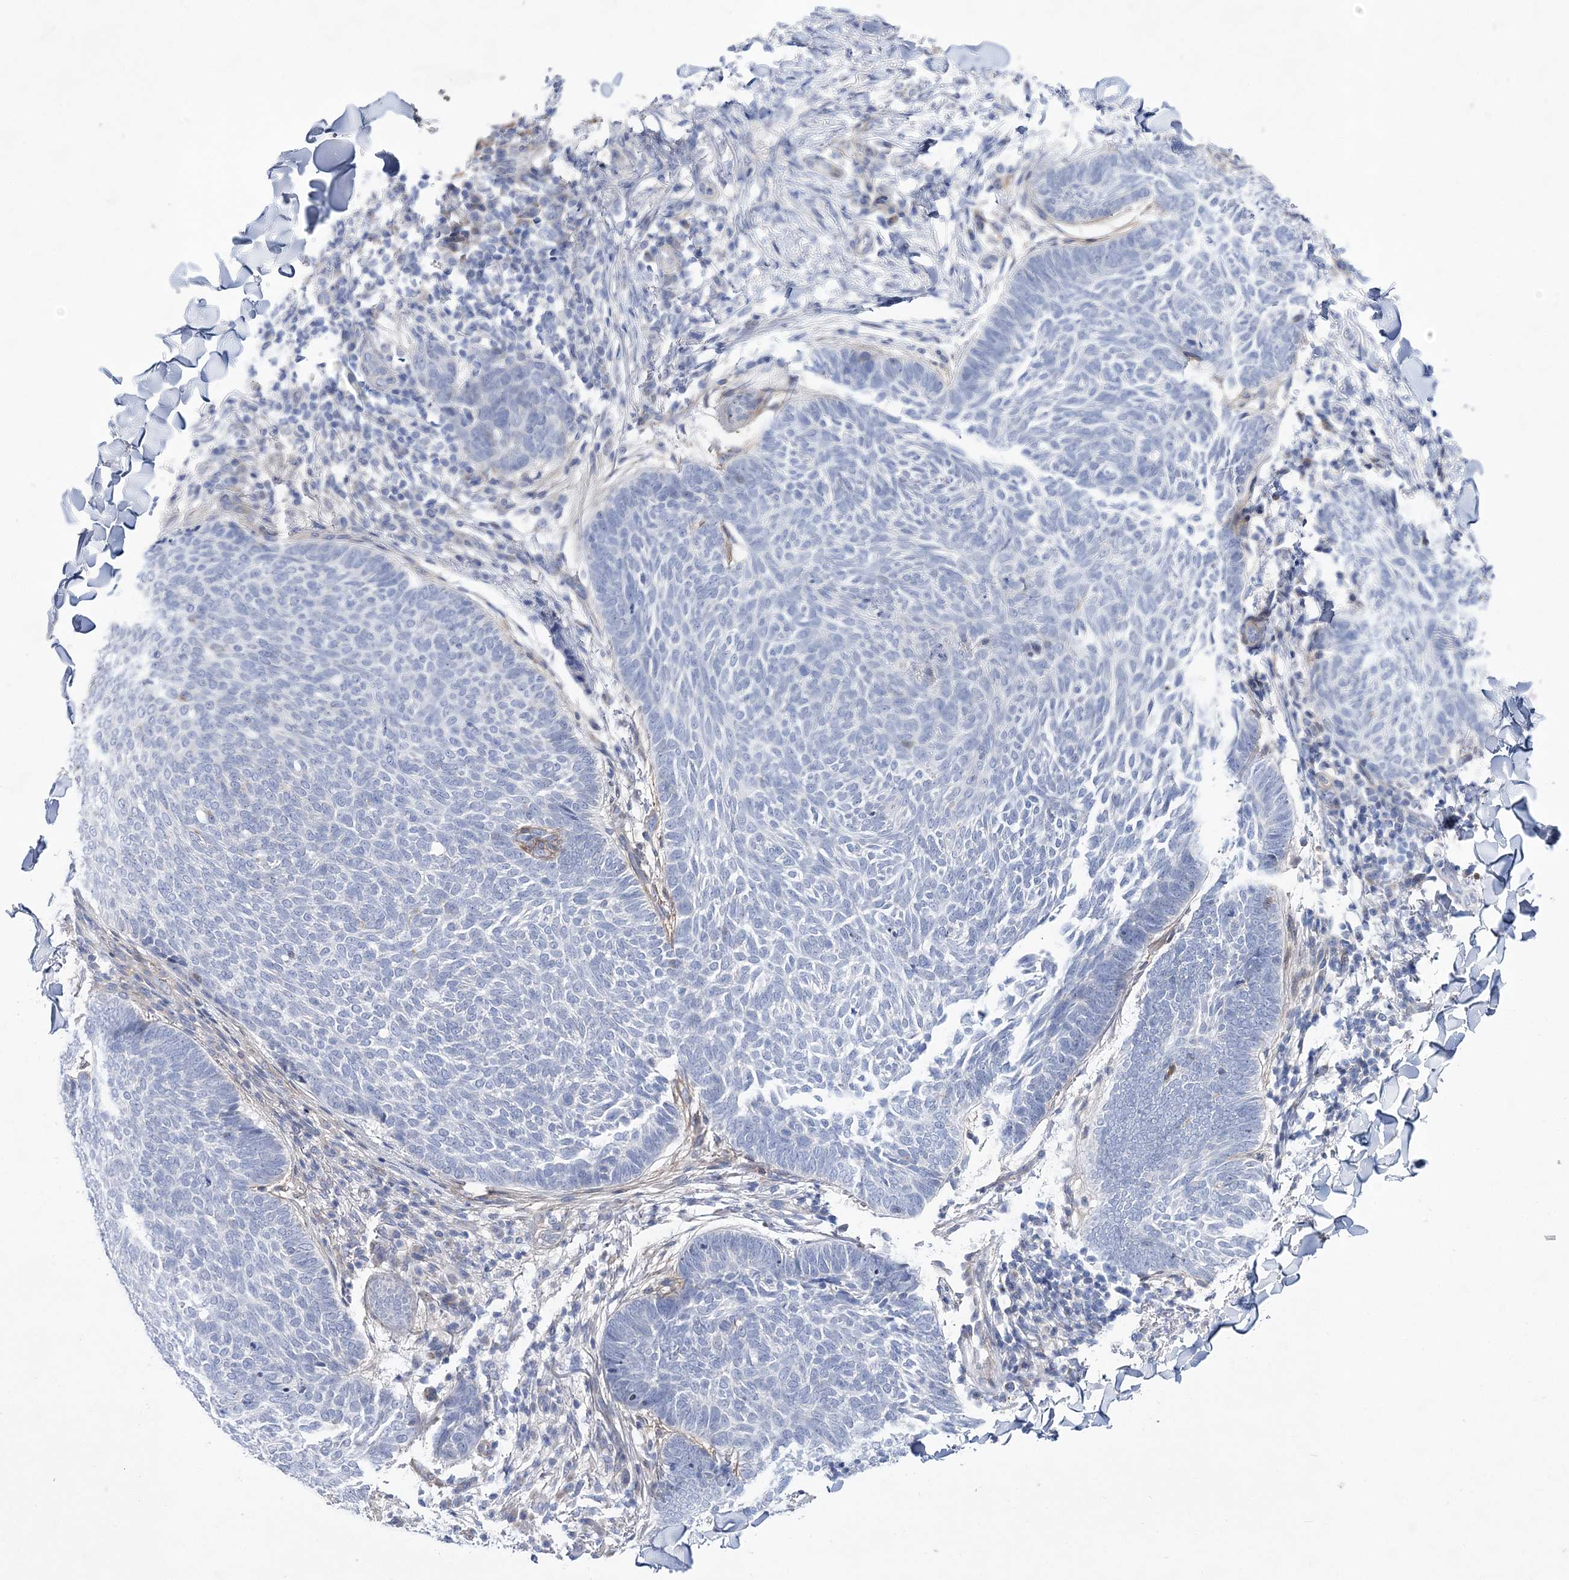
{"staining": {"intensity": "negative", "quantity": "none", "location": "none"}, "tissue": "skin cancer", "cell_type": "Tumor cells", "image_type": "cancer", "snomed": [{"axis": "morphology", "description": "Normal tissue, NOS"}, {"axis": "morphology", "description": "Basal cell carcinoma"}, {"axis": "topography", "description": "Skin"}], "caption": "There is no significant positivity in tumor cells of skin cancer.", "gene": "ANO1", "patient": {"sex": "male", "age": 50}}